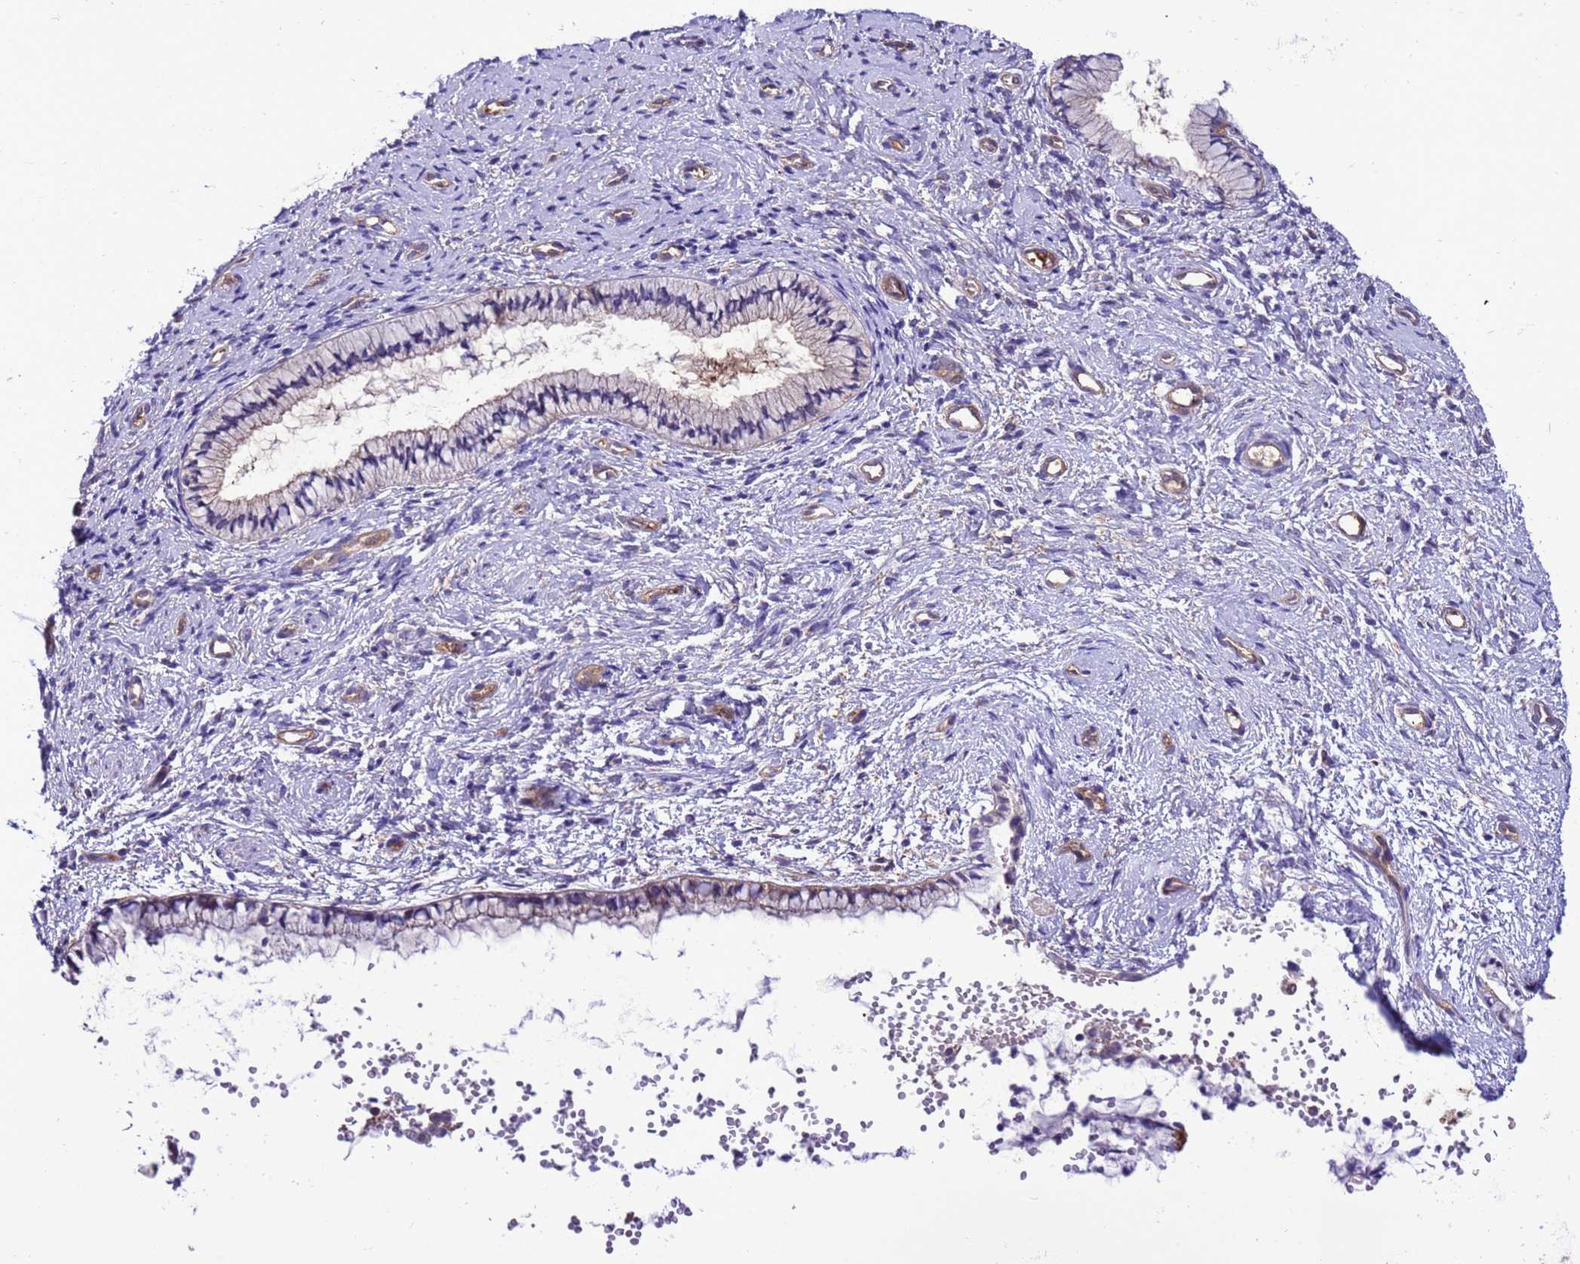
{"staining": {"intensity": "moderate", "quantity": "<25%", "location": "cytoplasmic/membranous"}, "tissue": "cervix", "cell_type": "Glandular cells", "image_type": "normal", "snomed": [{"axis": "morphology", "description": "Normal tissue, NOS"}, {"axis": "topography", "description": "Cervix"}], "caption": "A low amount of moderate cytoplasmic/membranous staining is present in about <25% of glandular cells in normal cervix.", "gene": "RABEP2", "patient": {"sex": "female", "age": 57}}